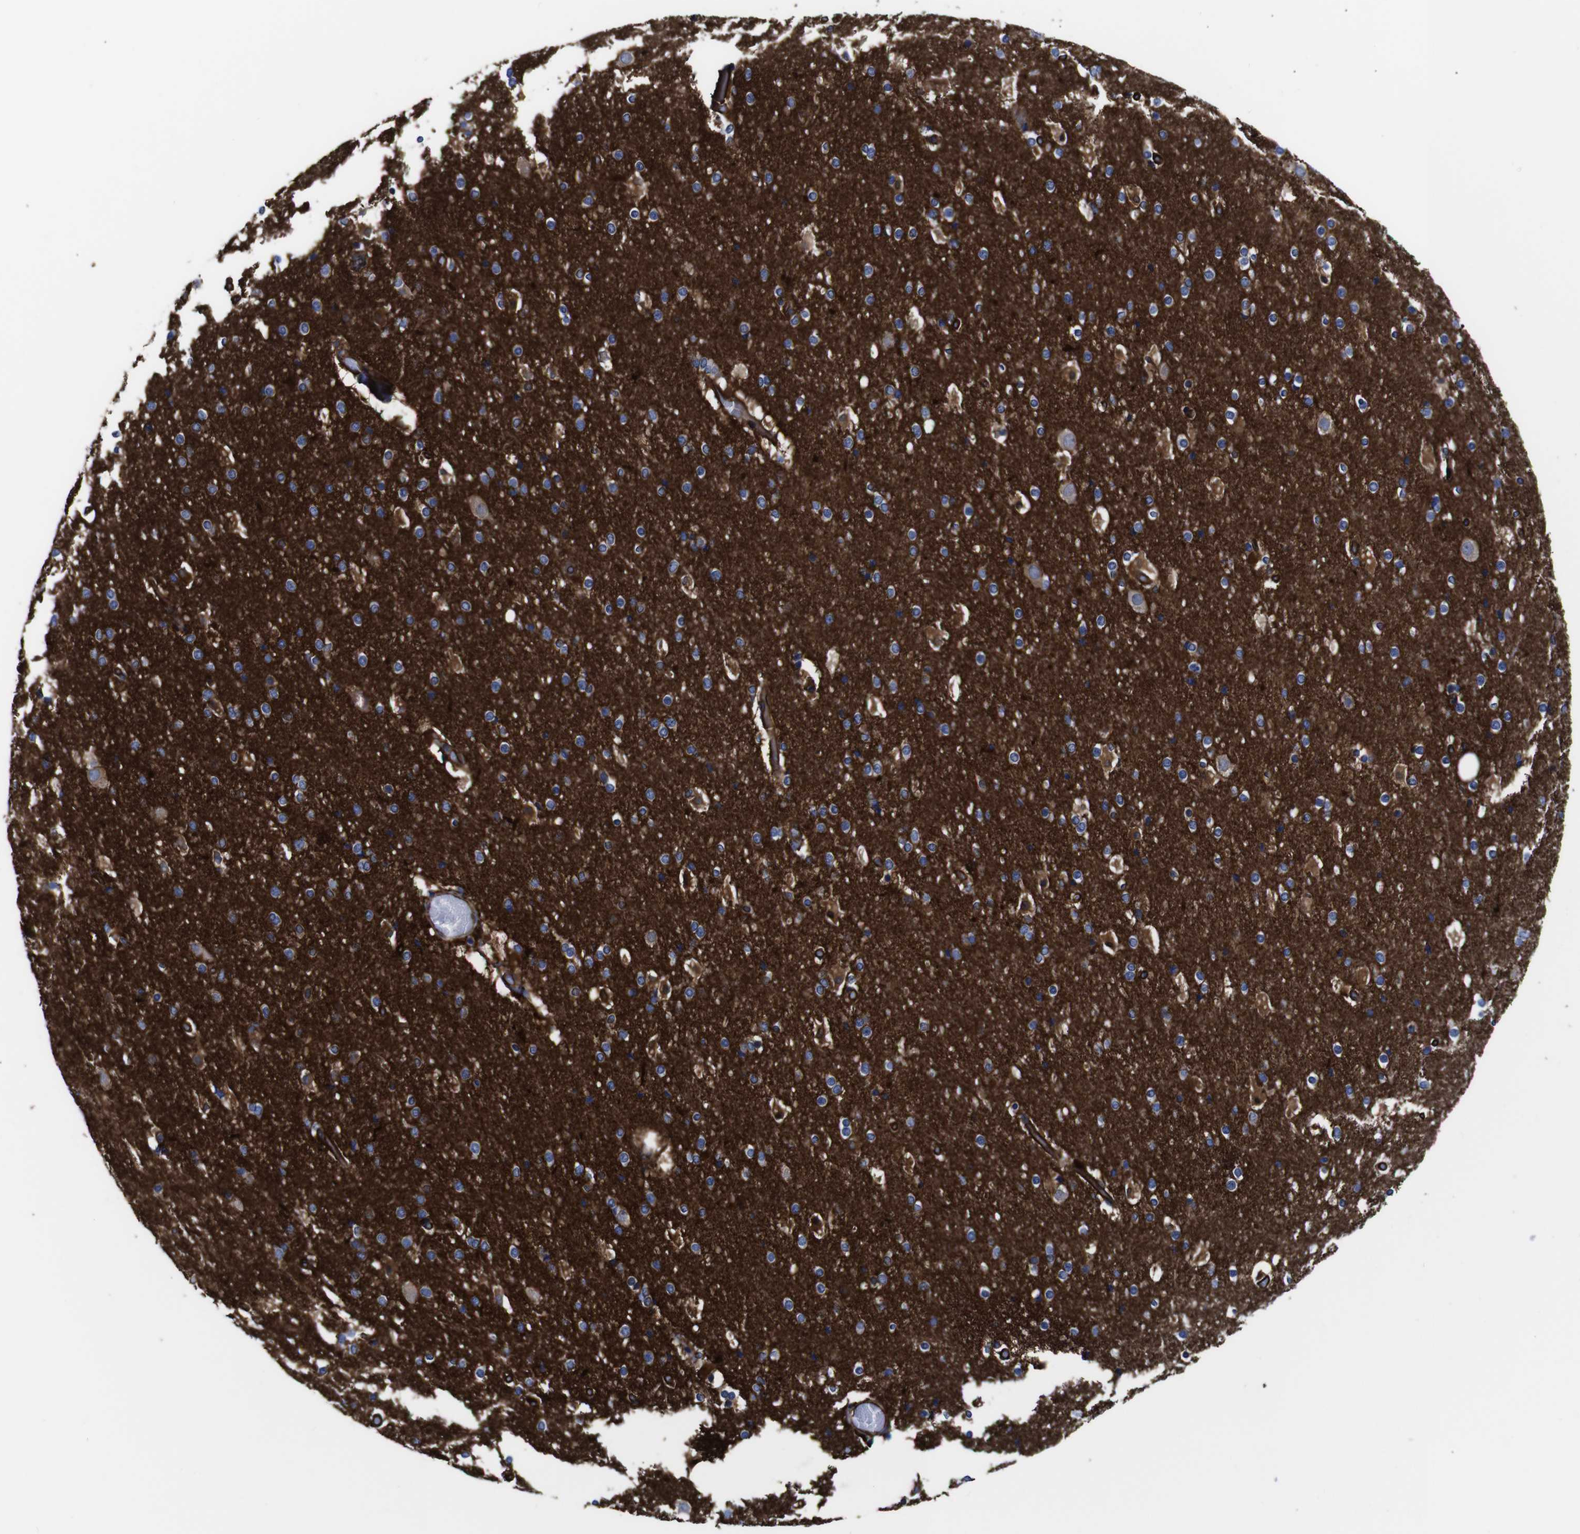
{"staining": {"intensity": "strong", "quantity": ">75%", "location": "cytoplasmic/membranous"}, "tissue": "cerebral cortex", "cell_type": "Endothelial cells", "image_type": "normal", "snomed": [{"axis": "morphology", "description": "Normal tissue, NOS"}, {"axis": "topography", "description": "Cerebral cortex"}], "caption": "Cerebral cortex stained with DAB IHC reveals high levels of strong cytoplasmic/membranous expression in approximately >75% of endothelial cells.", "gene": "SPTBN1", "patient": {"sex": "male", "age": 57}}